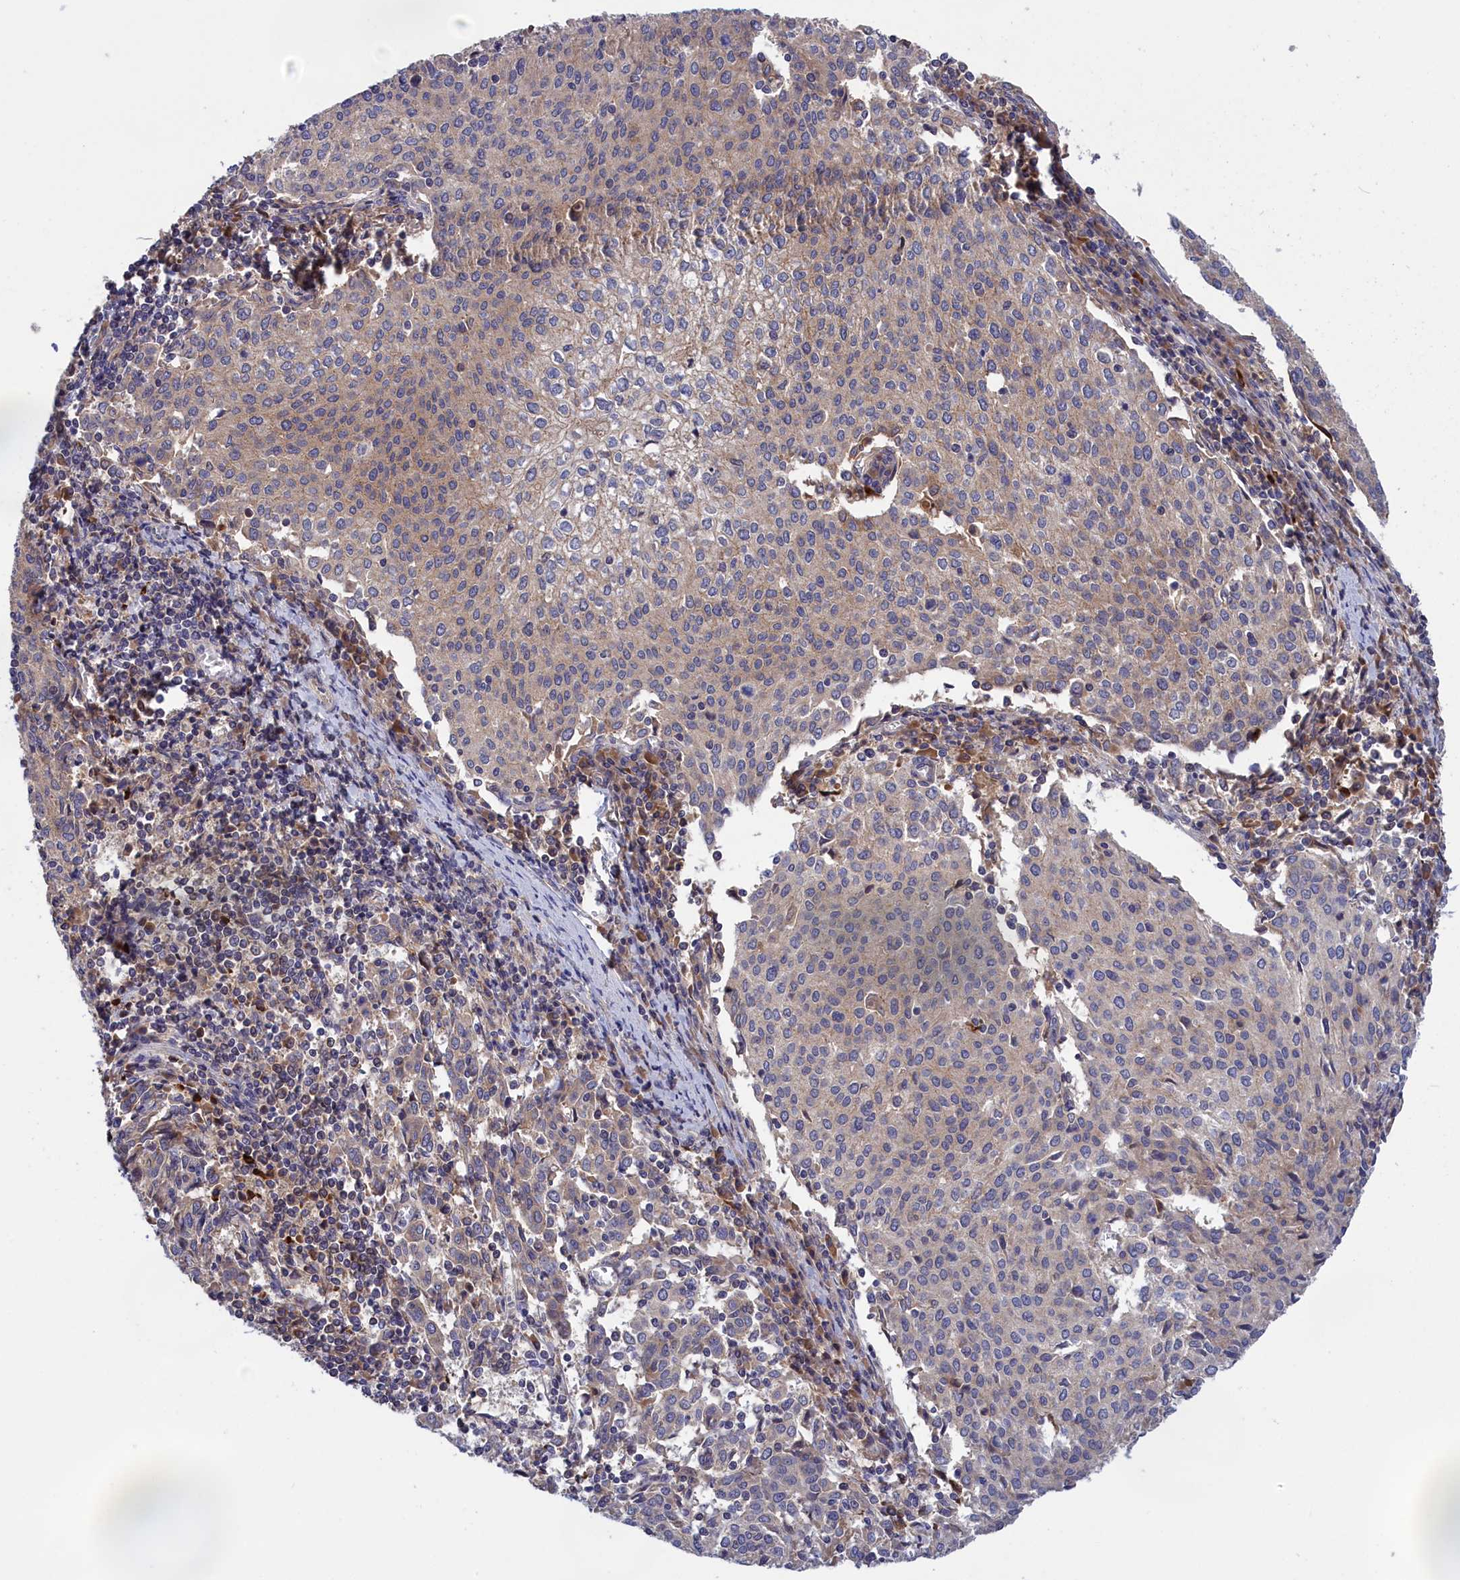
{"staining": {"intensity": "weak", "quantity": "<25%", "location": "cytoplasmic/membranous"}, "tissue": "cervical cancer", "cell_type": "Tumor cells", "image_type": "cancer", "snomed": [{"axis": "morphology", "description": "Squamous cell carcinoma, NOS"}, {"axis": "topography", "description": "Cervix"}], "caption": "A high-resolution image shows immunohistochemistry (IHC) staining of cervical cancer, which displays no significant staining in tumor cells.", "gene": "CRACD", "patient": {"sex": "female", "age": 46}}